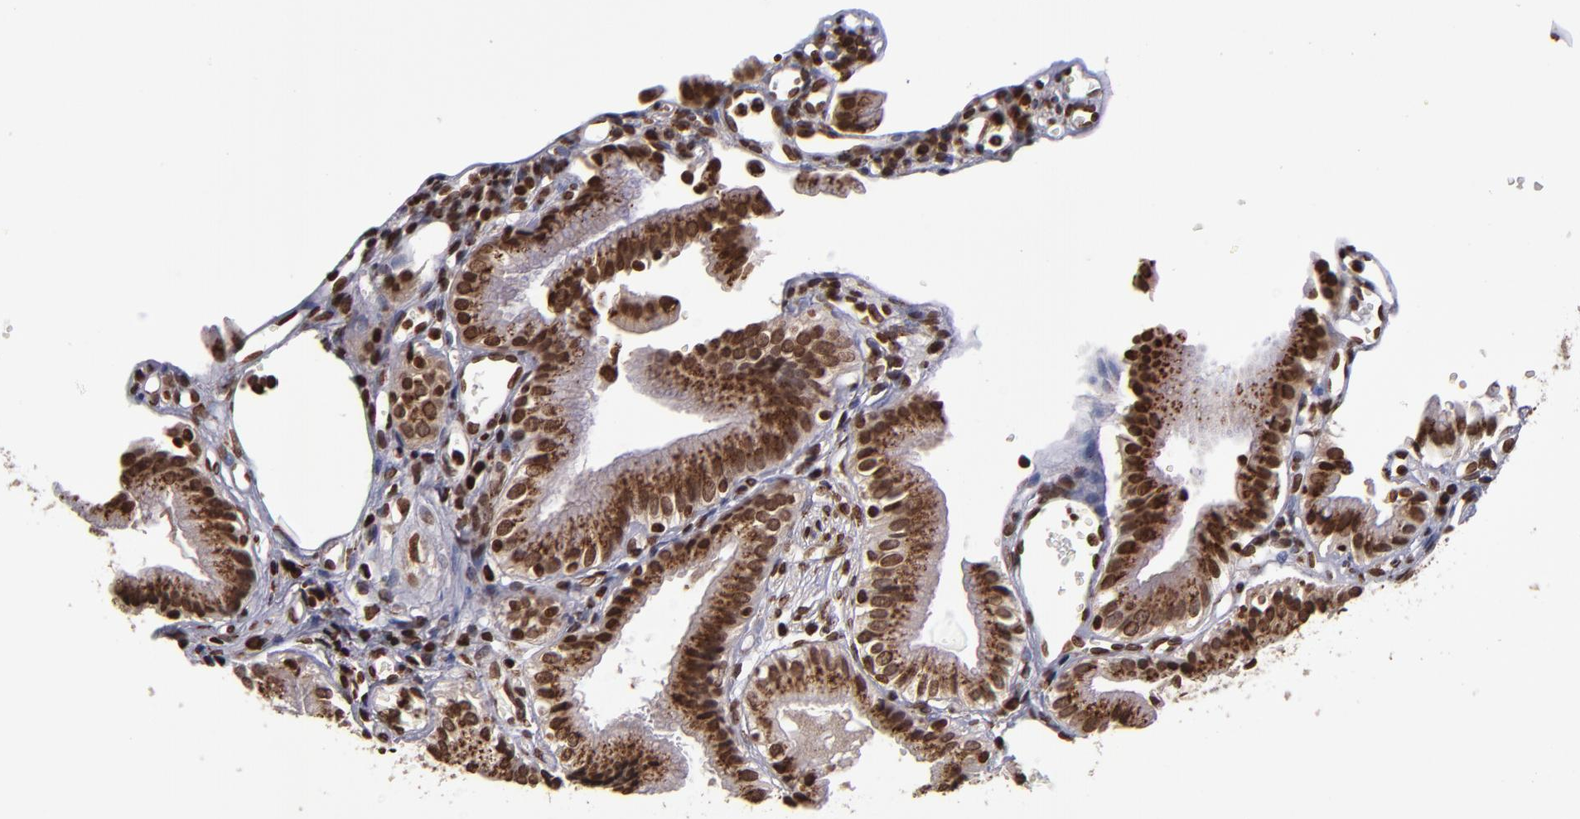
{"staining": {"intensity": "moderate", "quantity": ">75%", "location": "cytoplasmic/membranous,nuclear"}, "tissue": "gallbladder", "cell_type": "Glandular cells", "image_type": "normal", "snomed": [{"axis": "morphology", "description": "Normal tissue, NOS"}, {"axis": "topography", "description": "Gallbladder"}], "caption": "Benign gallbladder displays moderate cytoplasmic/membranous,nuclear positivity in about >75% of glandular cells, visualized by immunohistochemistry.", "gene": "CSDC2", "patient": {"sex": "male", "age": 65}}